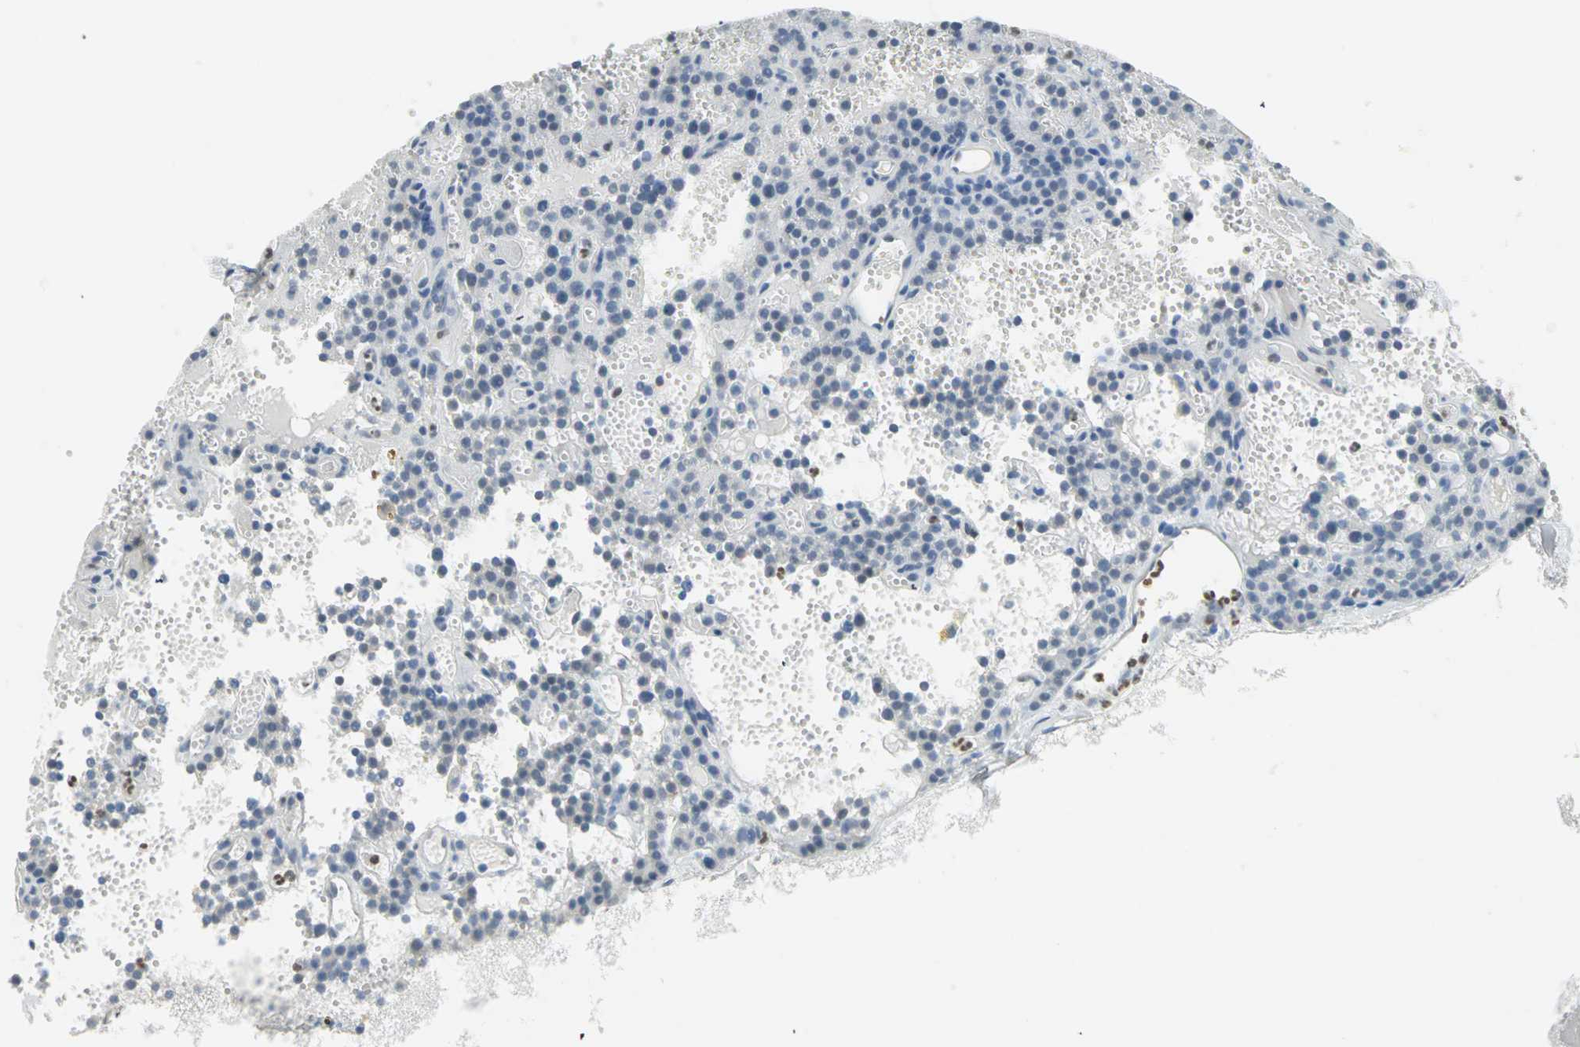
{"staining": {"intensity": "negative", "quantity": "none", "location": "none"}, "tissue": "parathyroid gland", "cell_type": "Glandular cells", "image_type": "normal", "snomed": [{"axis": "morphology", "description": "Normal tissue, NOS"}, {"axis": "topography", "description": "Parathyroid gland"}], "caption": "The micrograph displays no significant staining in glandular cells of parathyroid gland. (Immunohistochemistry (ihc), brightfield microscopy, high magnification).", "gene": "MLLT10", "patient": {"sex": "male", "age": 25}}